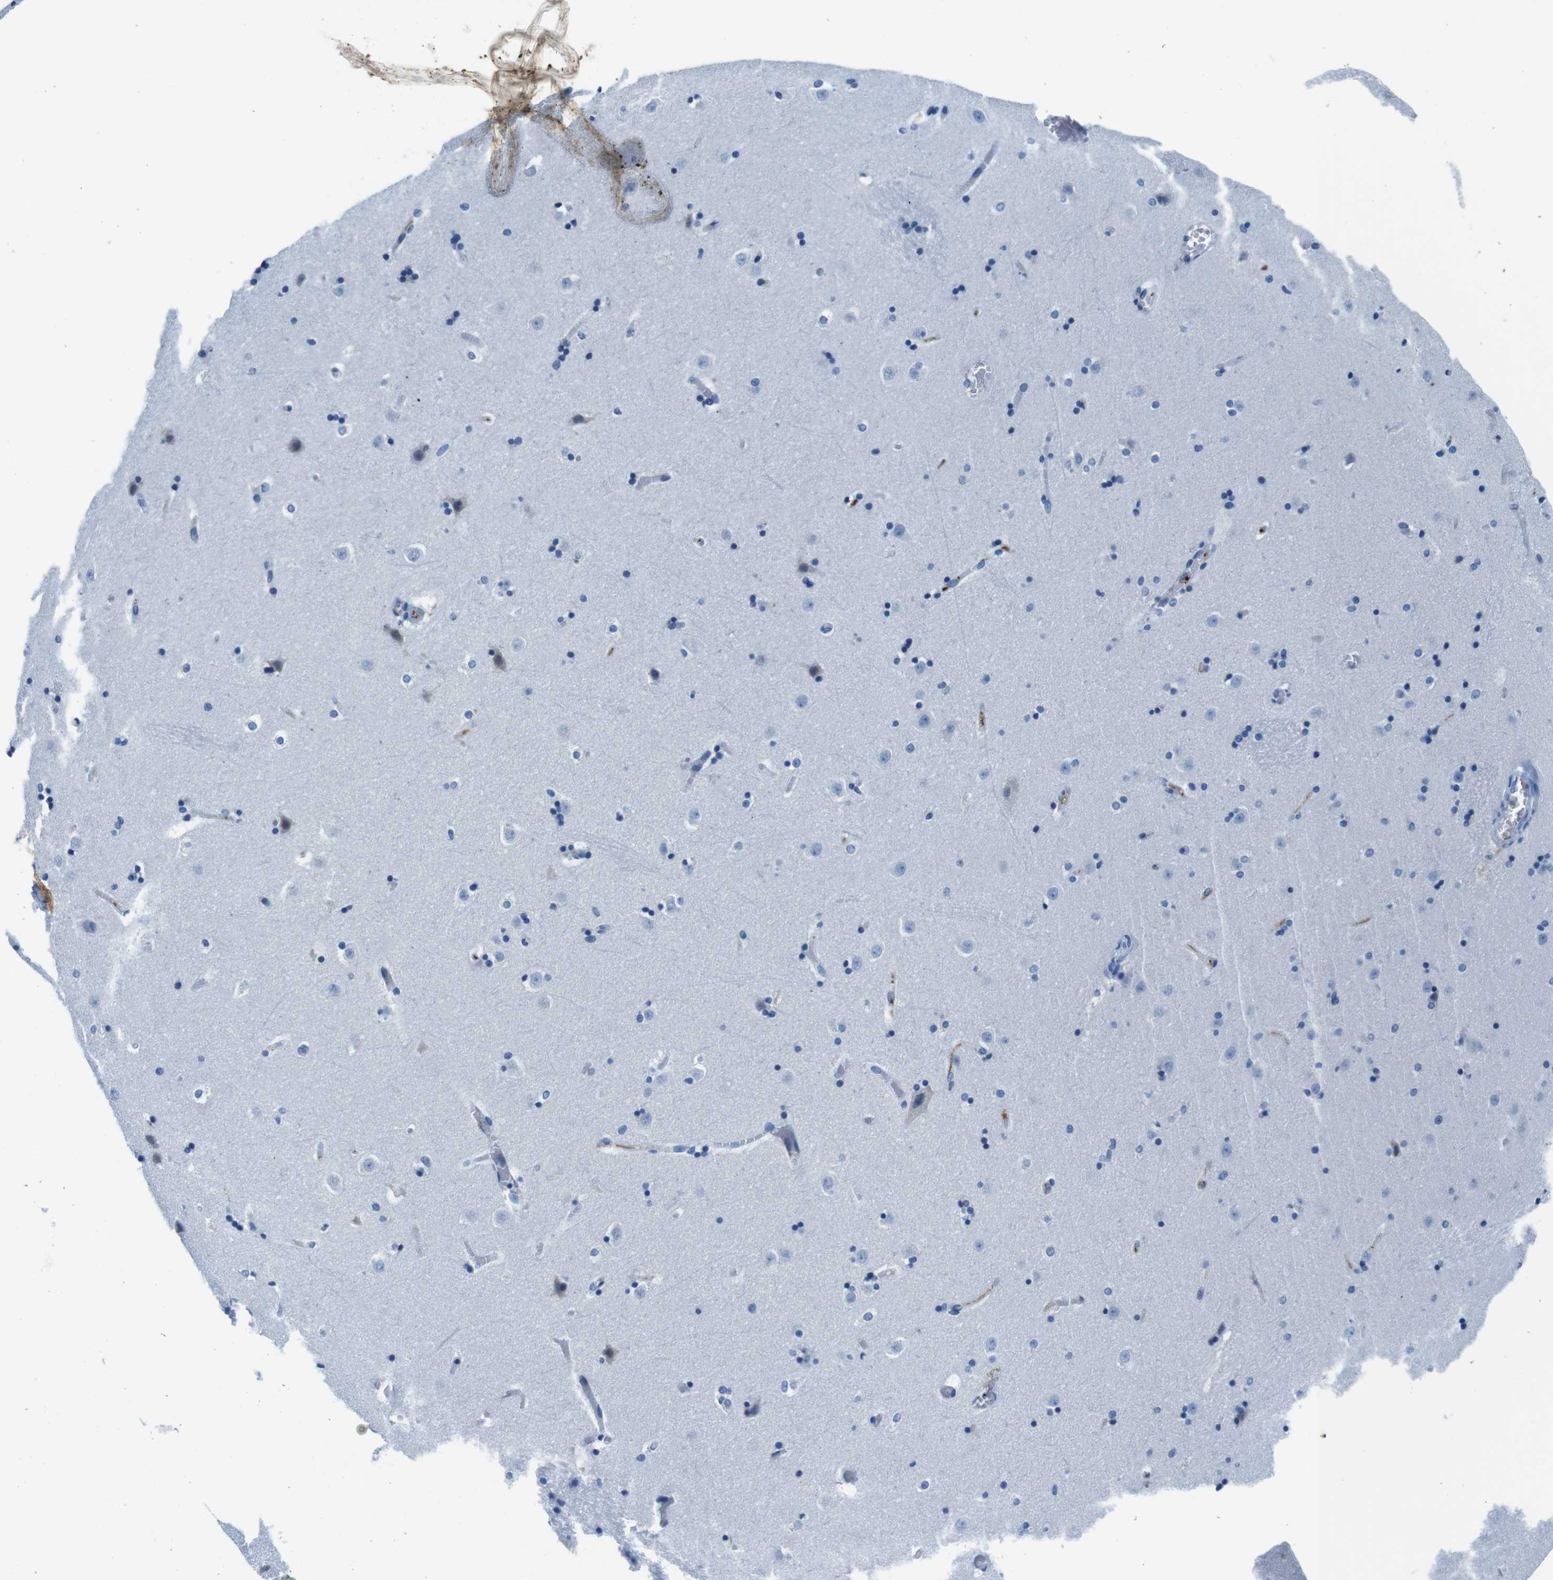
{"staining": {"intensity": "negative", "quantity": "none", "location": "none"}, "tissue": "caudate", "cell_type": "Glial cells", "image_type": "normal", "snomed": [{"axis": "morphology", "description": "Normal tissue, NOS"}, {"axis": "topography", "description": "Lateral ventricle wall"}], "caption": "The IHC image has no significant expression in glial cells of caudate.", "gene": "IGKC", "patient": {"sex": "male", "age": 45}}